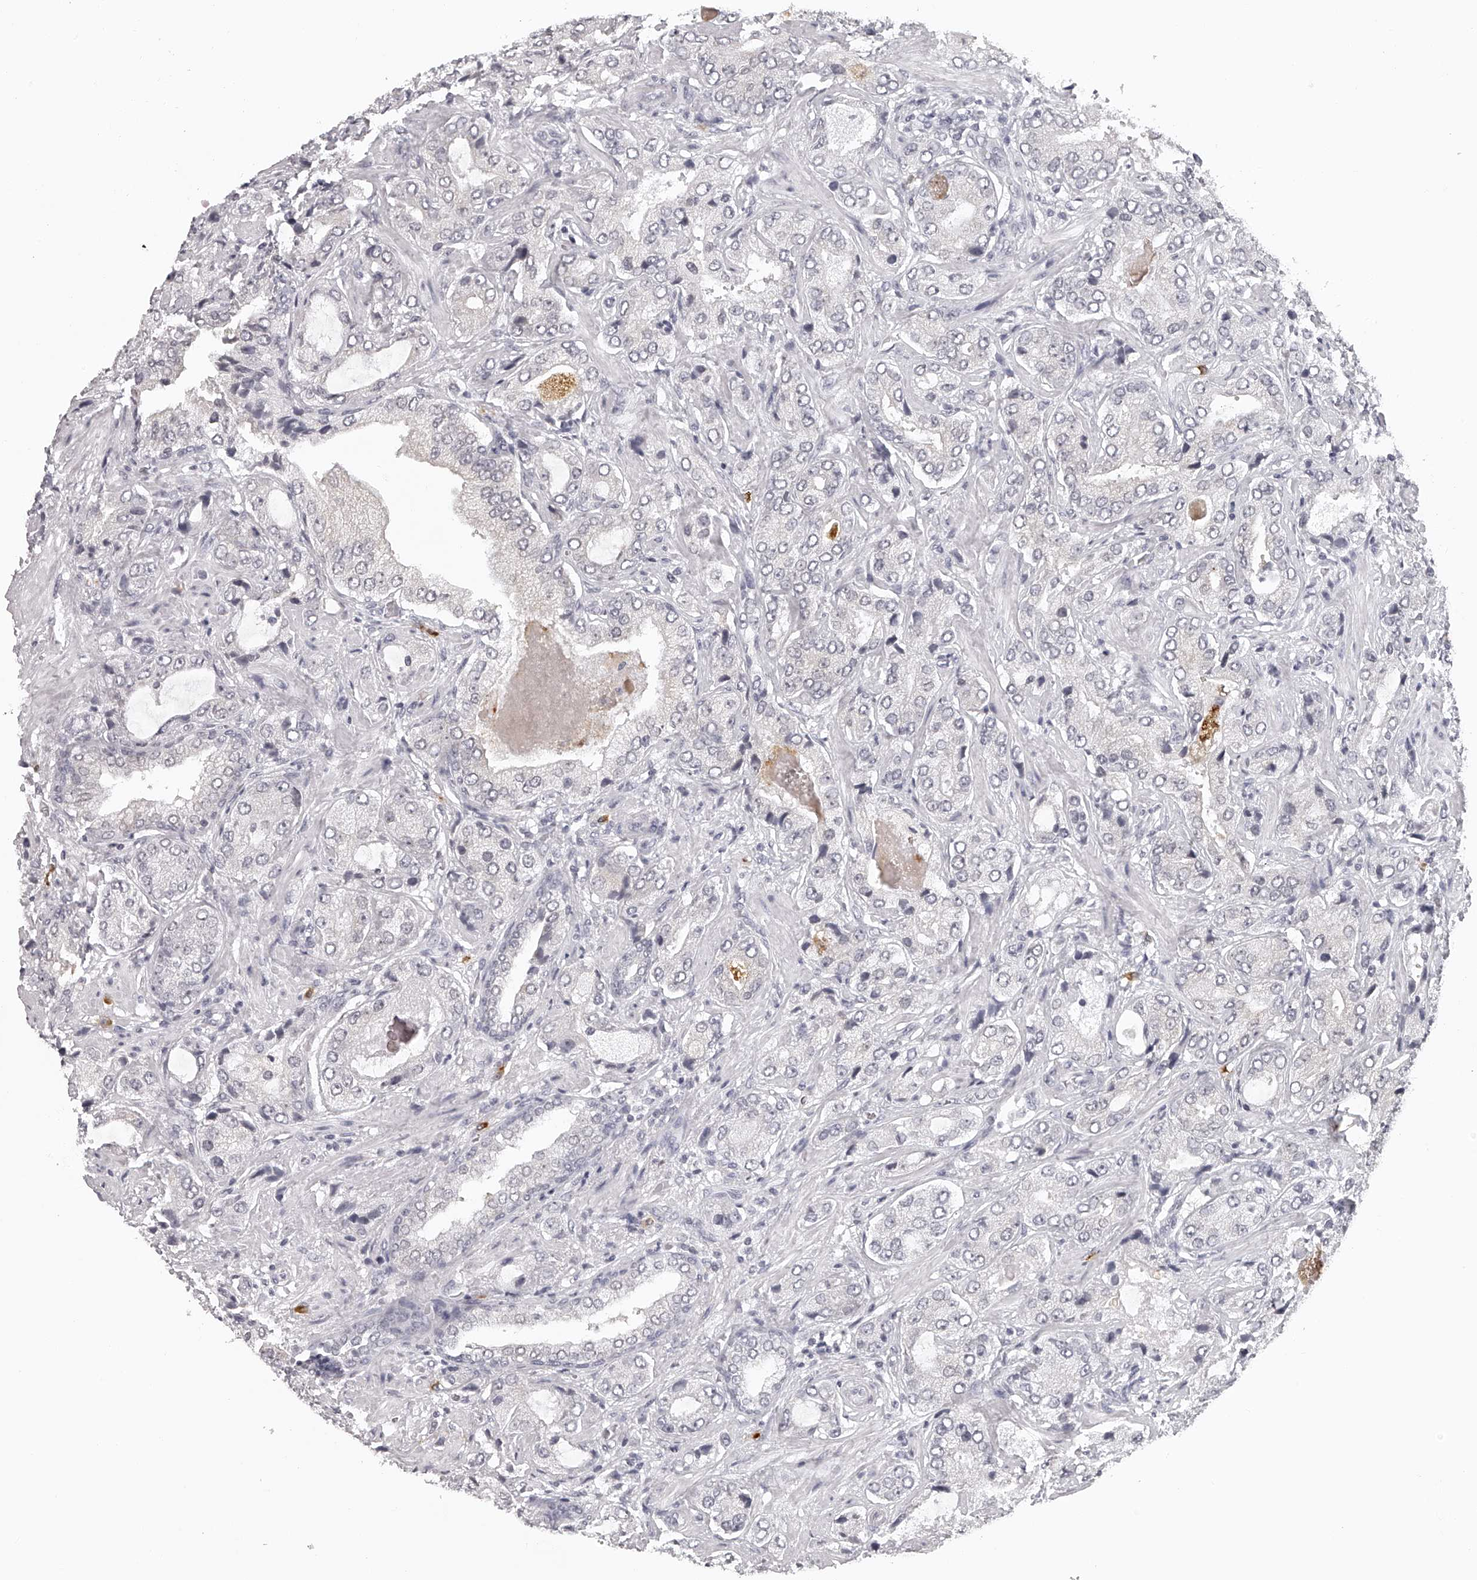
{"staining": {"intensity": "negative", "quantity": "none", "location": "none"}, "tissue": "prostate cancer", "cell_type": "Tumor cells", "image_type": "cancer", "snomed": [{"axis": "morphology", "description": "Normal tissue, NOS"}, {"axis": "morphology", "description": "Adenocarcinoma, High grade"}, {"axis": "topography", "description": "Prostate"}, {"axis": "topography", "description": "Peripheral nerve tissue"}], "caption": "There is no significant staining in tumor cells of prostate adenocarcinoma (high-grade).", "gene": "SEC11C", "patient": {"sex": "male", "age": 59}}